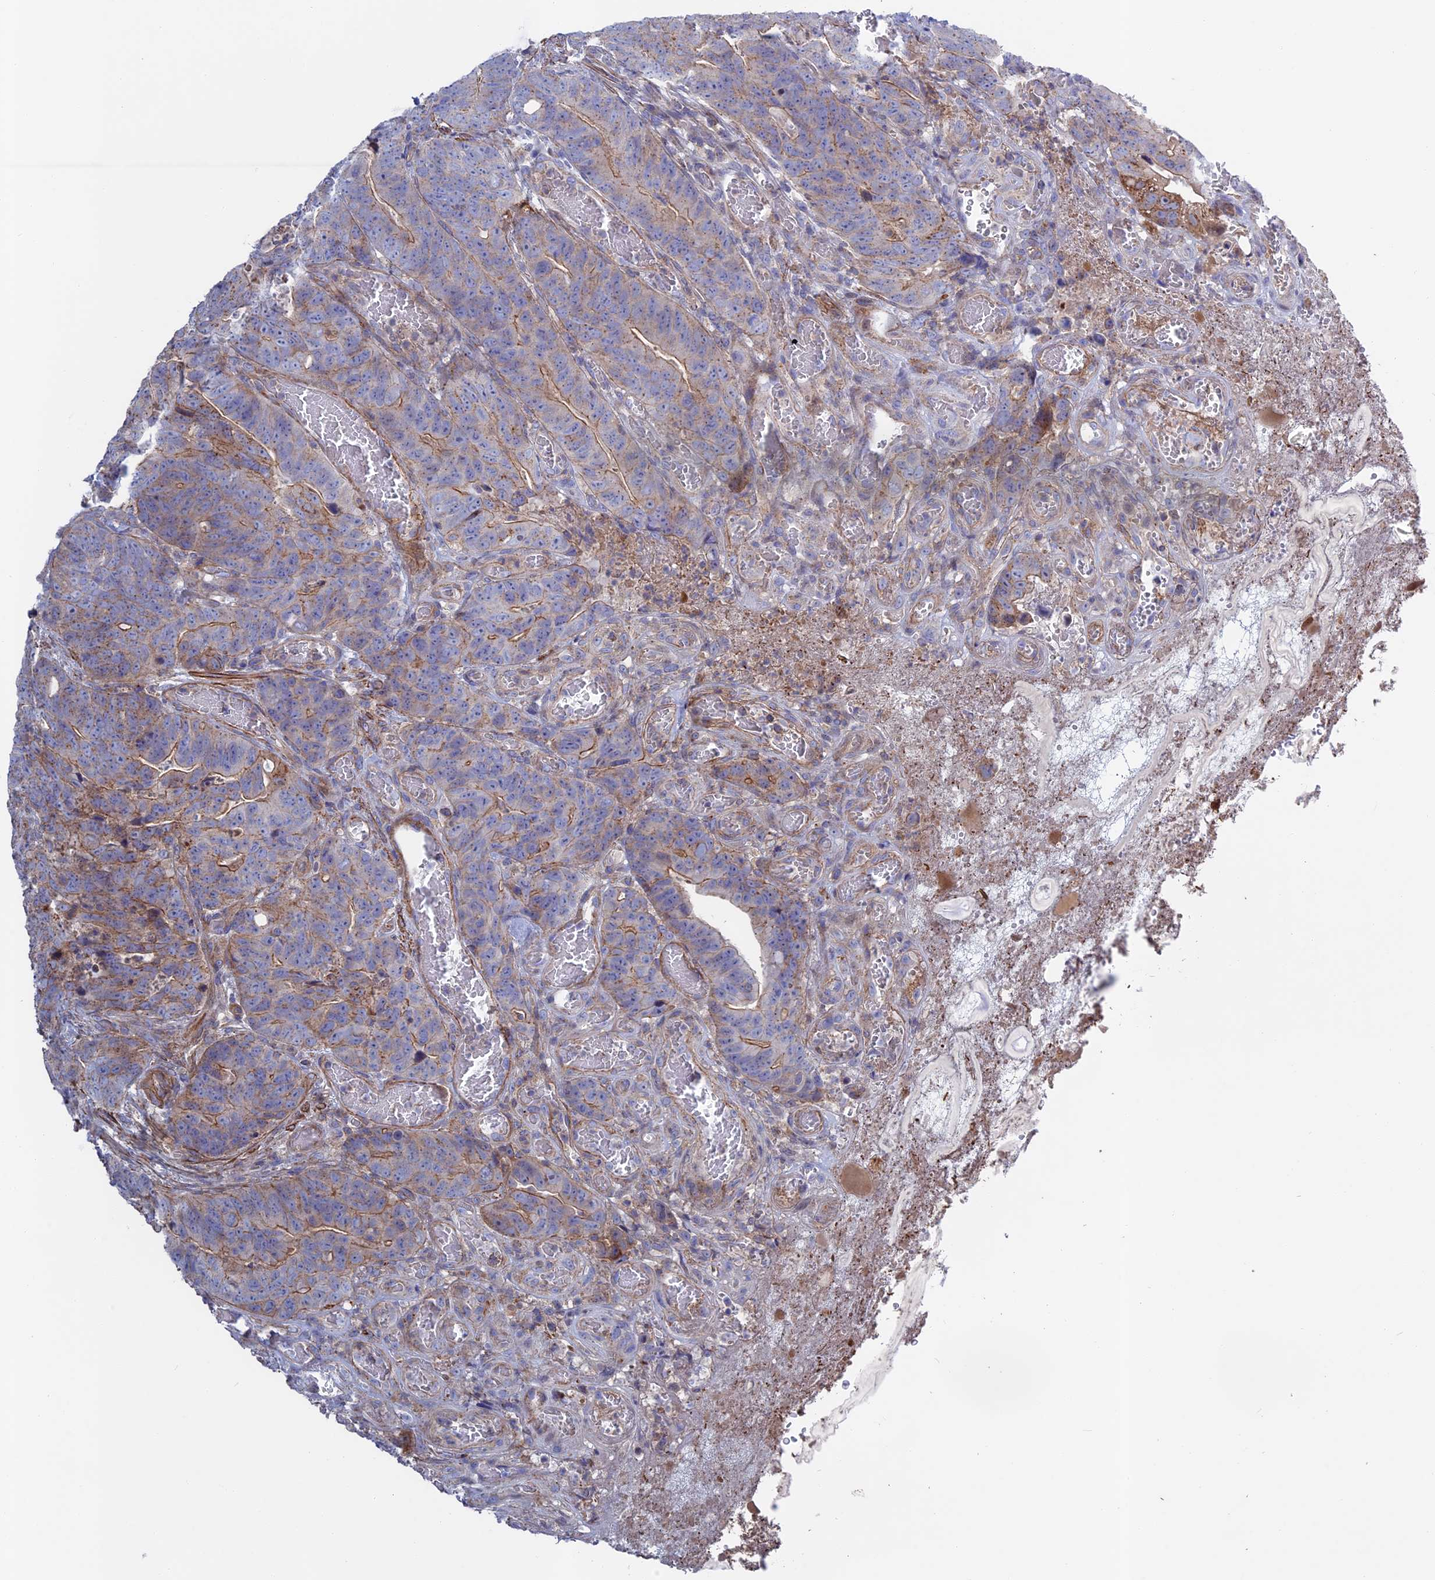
{"staining": {"intensity": "moderate", "quantity": "<25%", "location": "cytoplasmic/membranous"}, "tissue": "colorectal cancer", "cell_type": "Tumor cells", "image_type": "cancer", "snomed": [{"axis": "morphology", "description": "Adenocarcinoma, NOS"}, {"axis": "topography", "description": "Colon"}], "caption": "IHC staining of adenocarcinoma (colorectal), which shows low levels of moderate cytoplasmic/membranous positivity in approximately <25% of tumor cells indicating moderate cytoplasmic/membranous protein staining. The staining was performed using DAB (brown) for protein detection and nuclei were counterstained in hematoxylin (blue).", "gene": "LYPD5", "patient": {"sex": "female", "age": 82}}